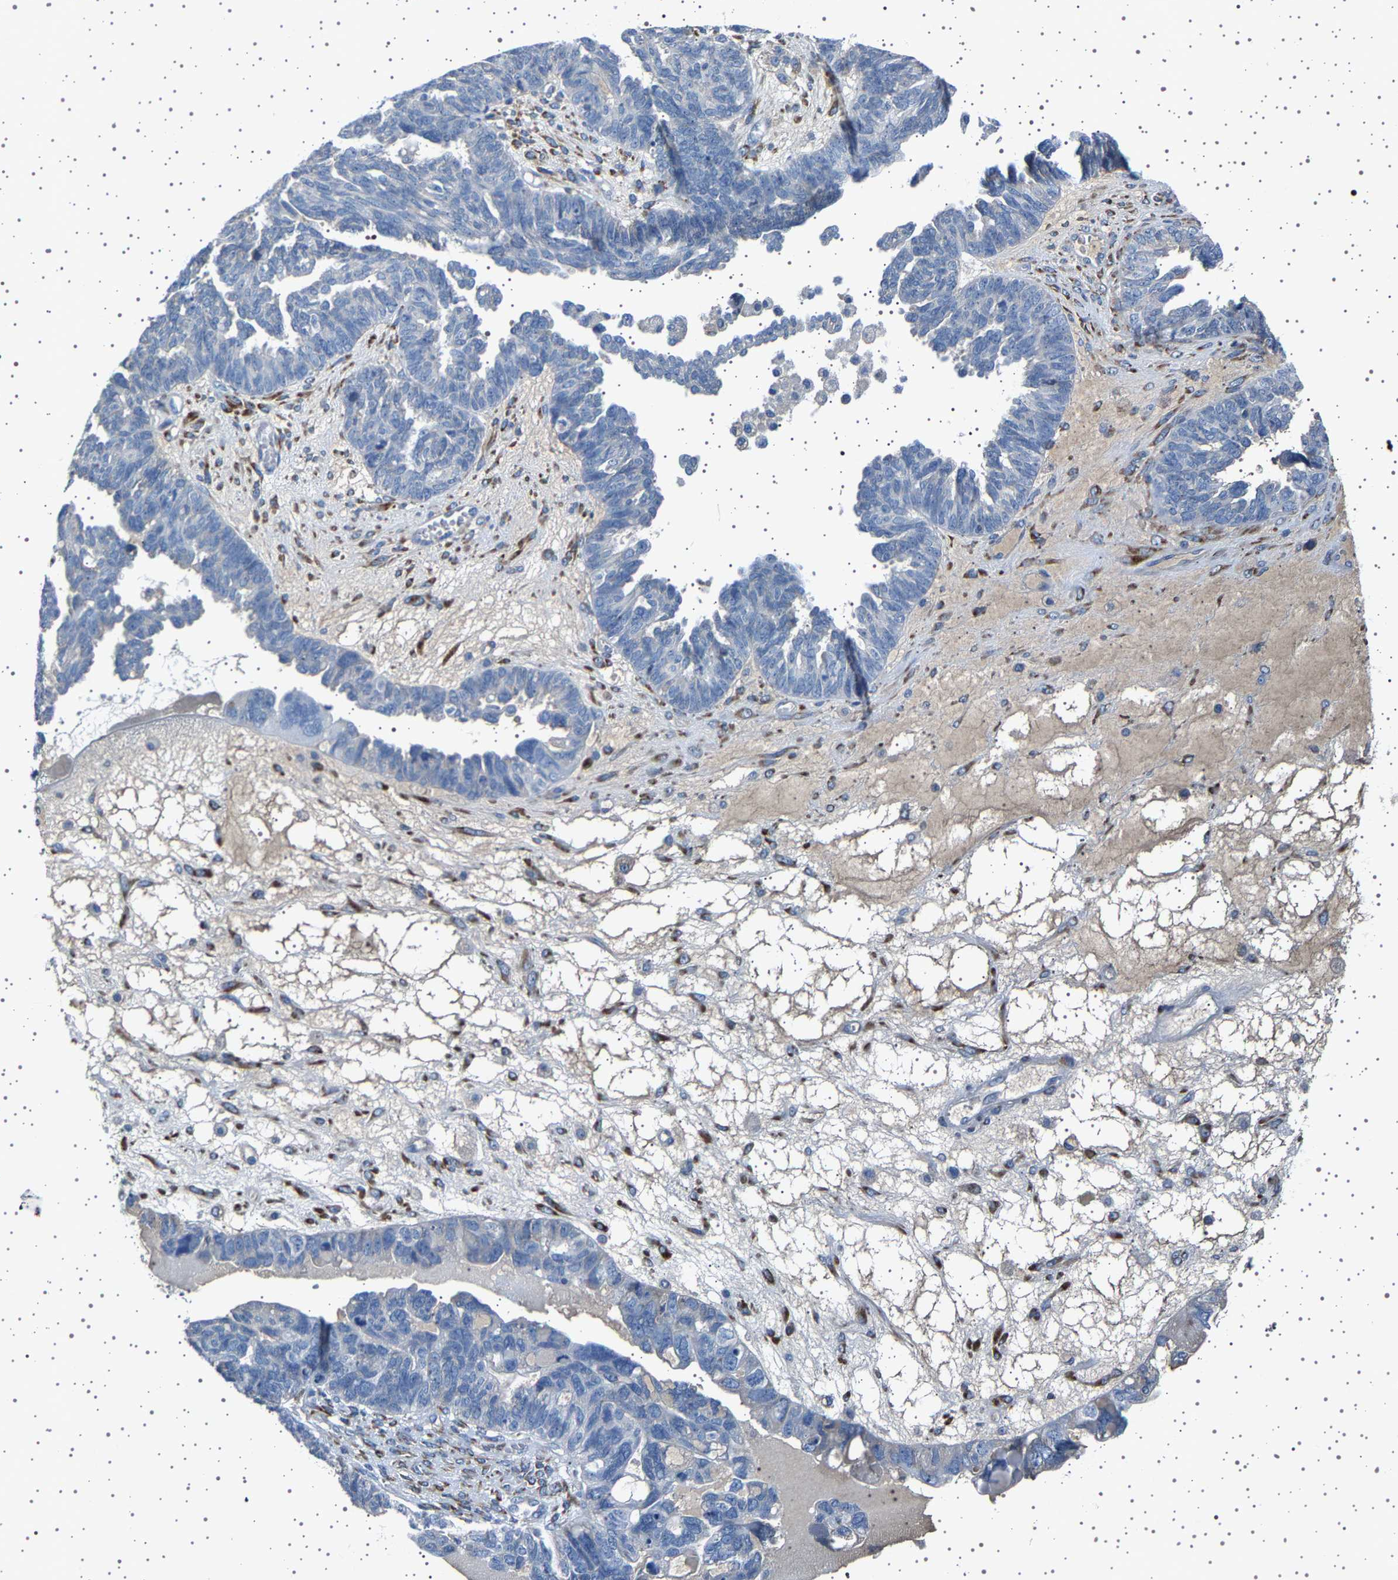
{"staining": {"intensity": "negative", "quantity": "none", "location": "none"}, "tissue": "ovarian cancer", "cell_type": "Tumor cells", "image_type": "cancer", "snomed": [{"axis": "morphology", "description": "Cystadenocarcinoma, serous, NOS"}, {"axis": "topography", "description": "Ovary"}], "caption": "Ovarian serous cystadenocarcinoma stained for a protein using immunohistochemistry (IHC) exhibits no positivity tumor cells.", "gene": "FTCD", "patient": {"sex": "female", "age": 79}}